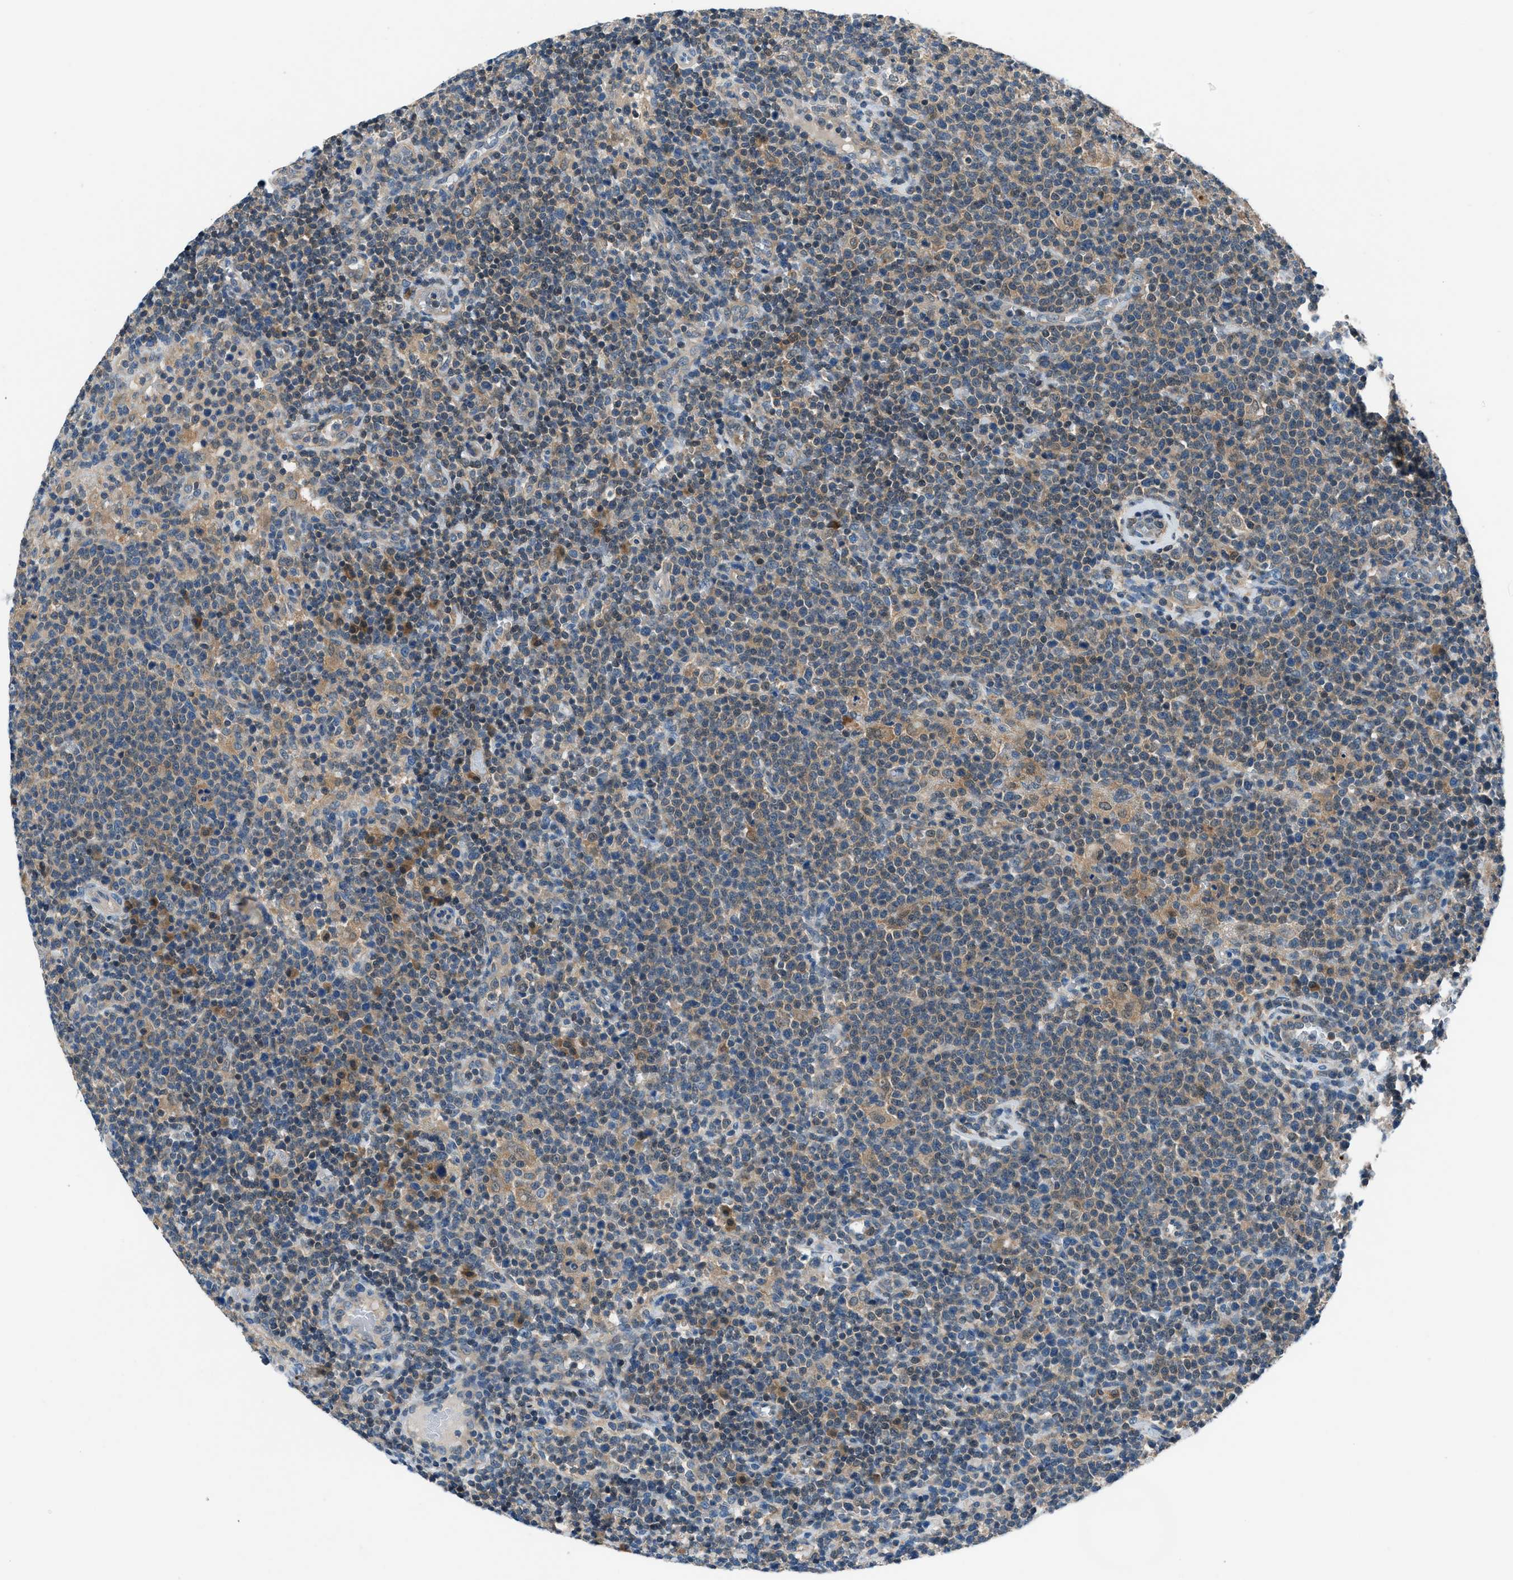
{"staining": {"intensity": "weak", "quantity": "25%-75%", "location": "cytoplasmic/membranous"}, "tissue": "lymphoma", "cell_type": "Tumor cells", "image_type": "cancer", "snomed": [{"axis": "morphology", "description": "Malignant lymphoma, non-Hodgkin's type, High grade"}, {"axis": "topography", "description": "Lymph node"}], "caption": "Weak cytoplasmic/membranous protein staining is appreciated in approximately 25%-75% of tumor cells in high-grade malignant lymphoma, non-Hodgkin's type. The staining was performed using DAB (3,3'-diaminobenzidine), with brown indicating positive protein expression. Nuclei are stained blue with hematoxylin.", "gene": "ACP1", "patient": {"sex": "male", "age": 61}}